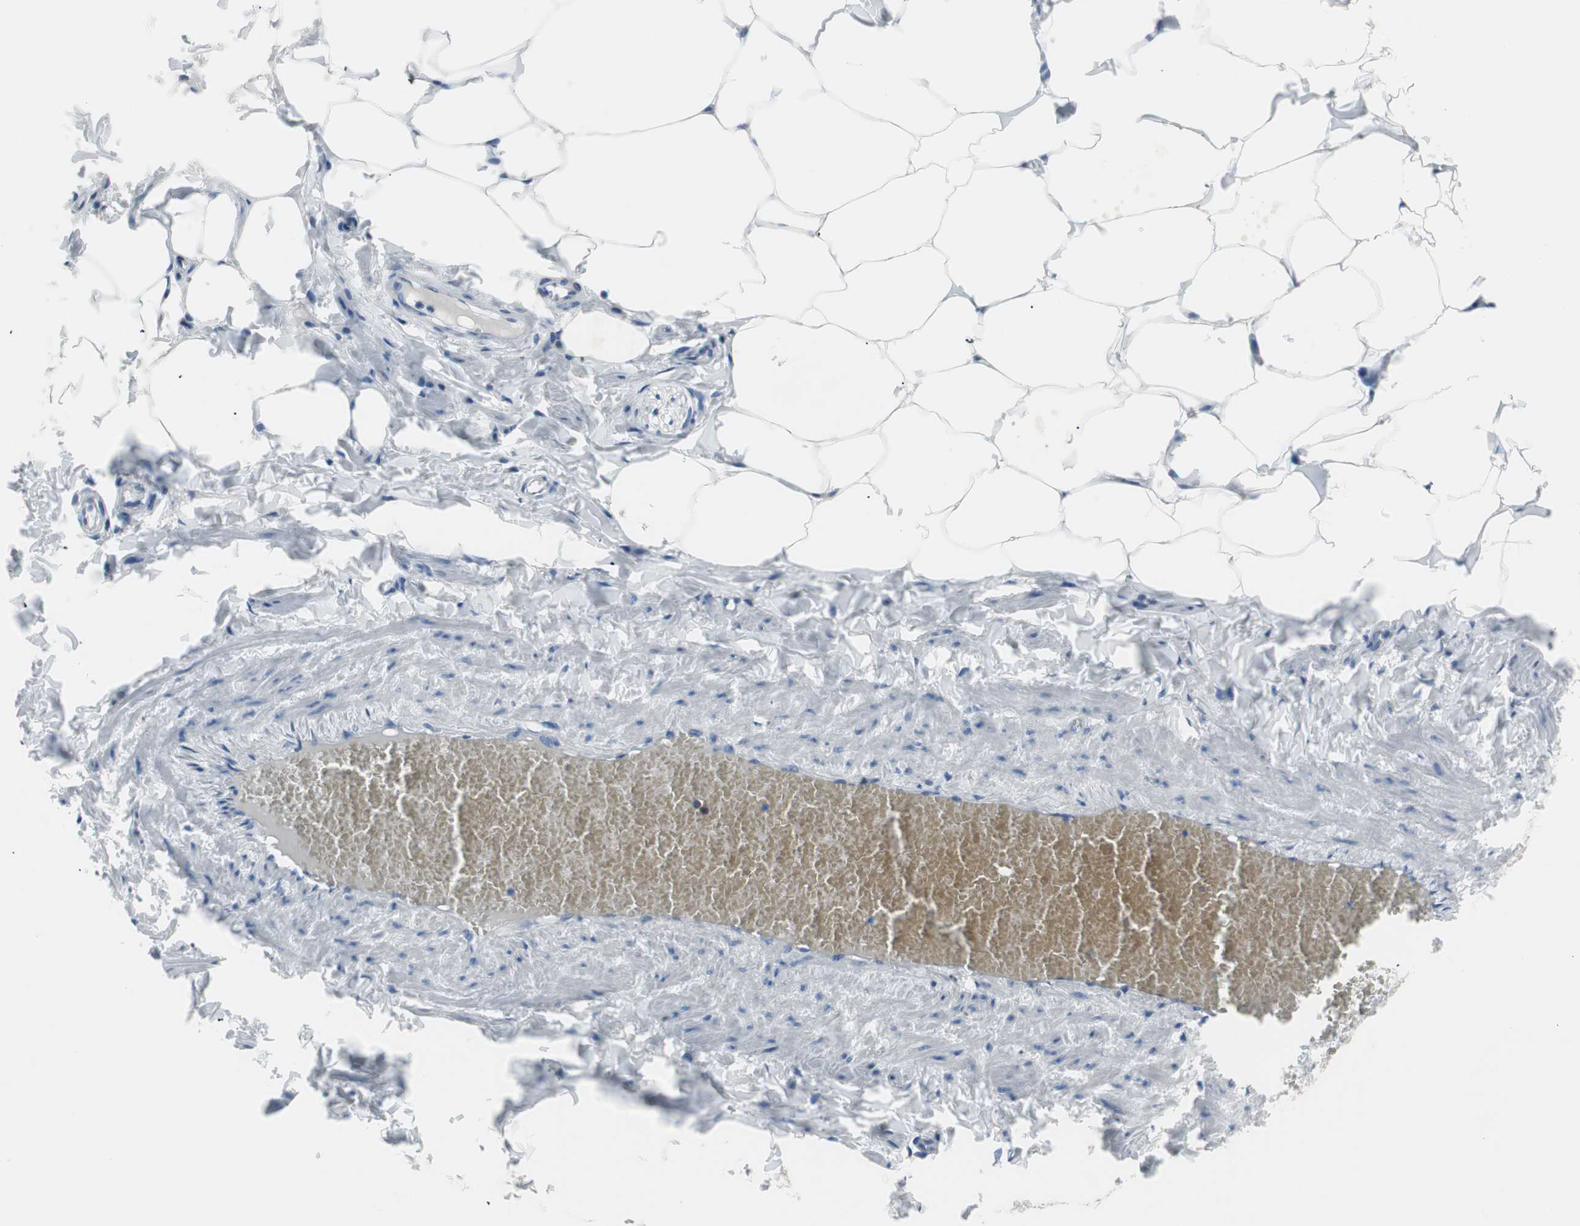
{"staining": {"intensity": "negative", "quantity": "none", "location": "none"}, "tissue": "adipose tissue", "cell_type": "Adipocytes", "image_type": "normal", "snomed": [{"axis": "morphology", "description": "Normal tissue, NOS"}, {"axis": "topography", "description": "Vascular tissue"}], "caption": "Adipocytes show no significant expression in unremarkable adipose tissue. (DAB immunohistochemistry visualized using brightfield microscopy, high magnification).", "gene": "ULBP1", "patient": {"sex": "male", "age": 41}}